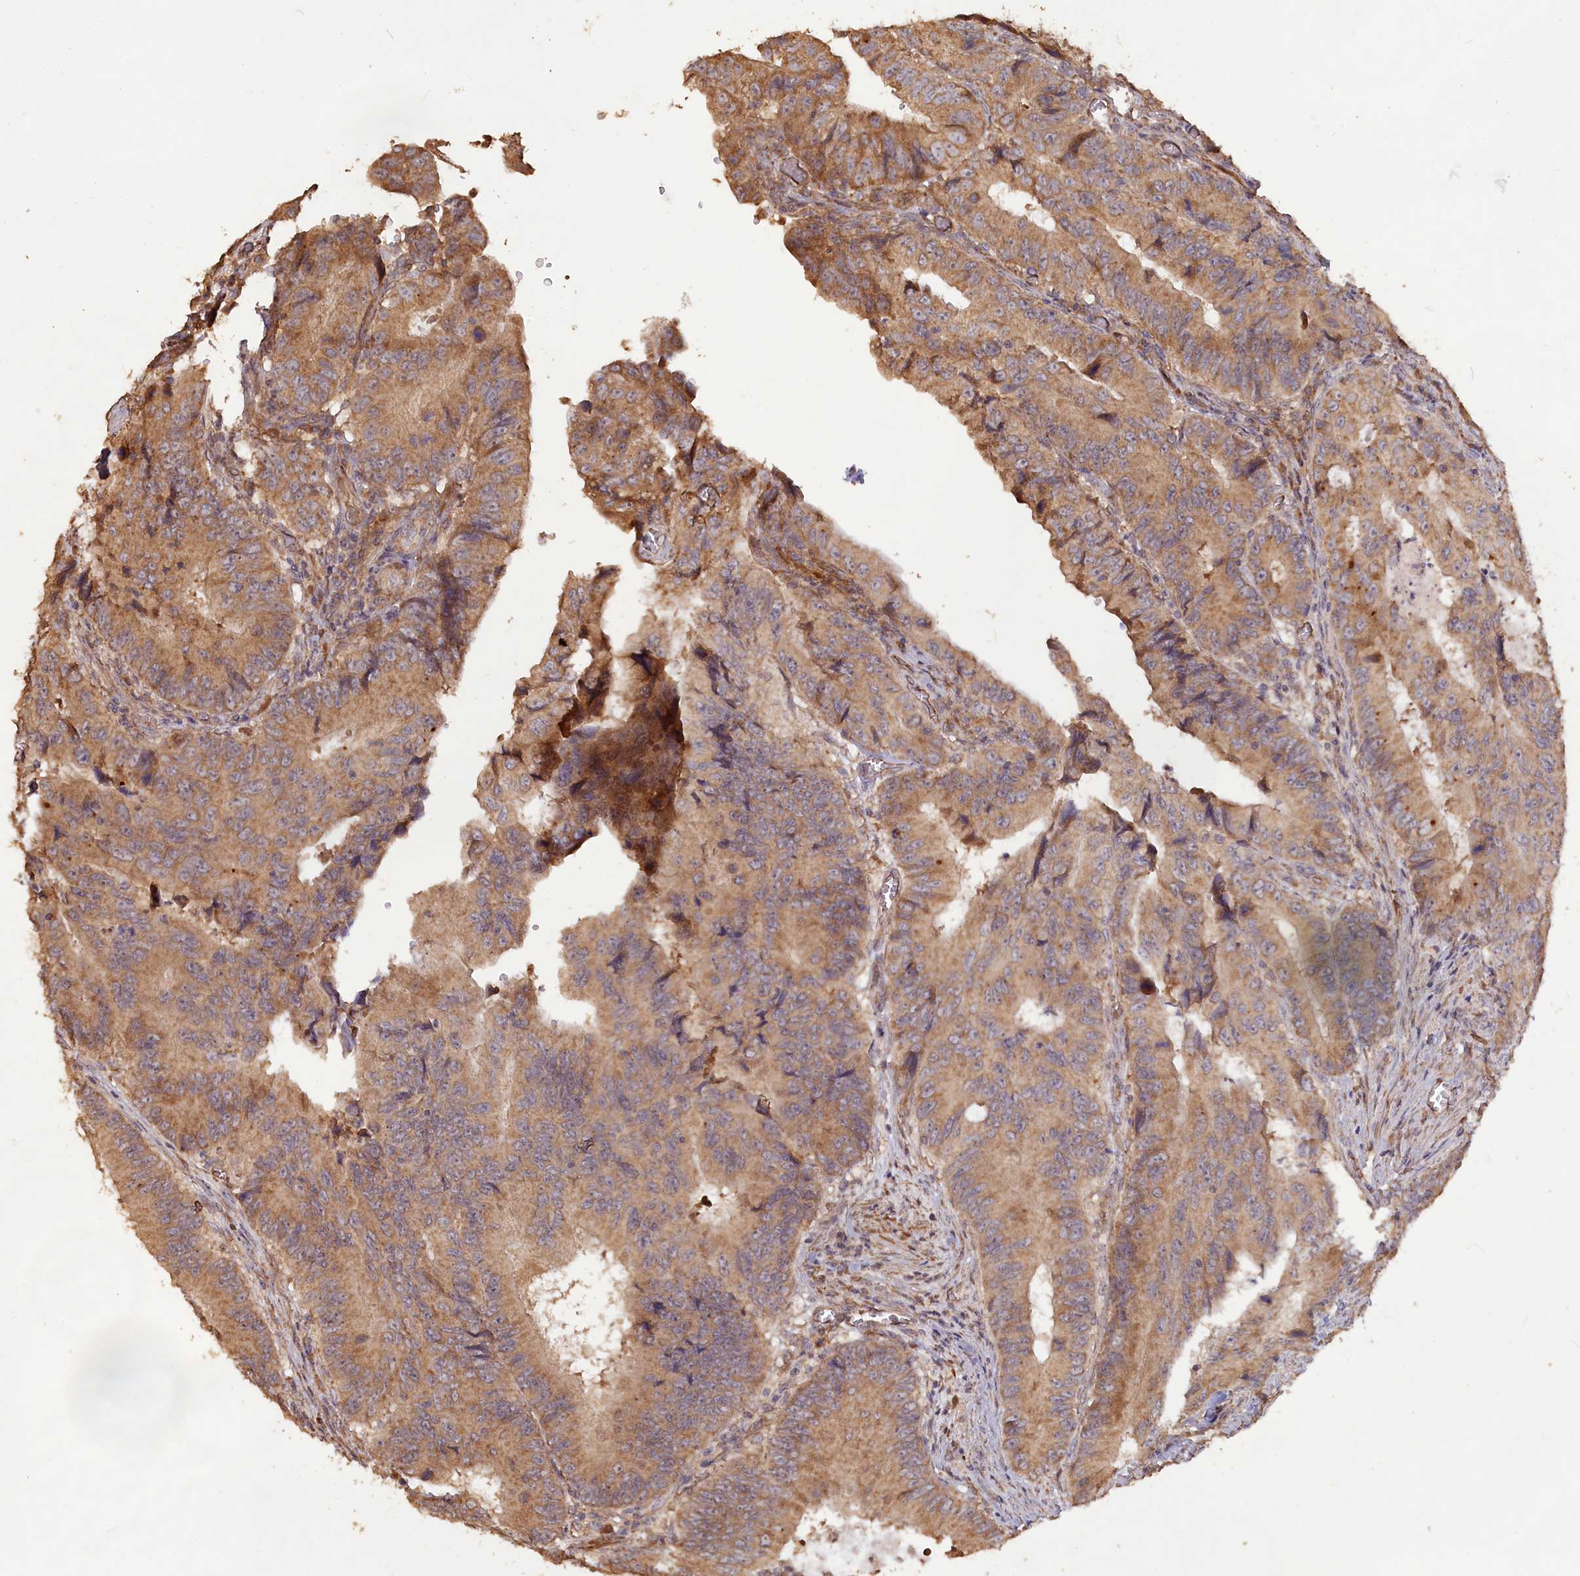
{"staining": {"intensity": "moderate", "quantity": ">75%", "location": "cytoplasmic/membranous"}, "tissue": "colorectal cancer", "cell_type": "Tumor cells", "image_type": "cancer", "snomed": [{"axis": "morphology", "description": "Adenocarcinoma, NOS"}, {"axis": "topography", "description": "Colon"}], "caption": "An image of human colorectal adenocarcinoma stained for a protein demonstrates moderate cytoplasmic/membranous brown staining in tumor cells.", "gene": "LAYN", "patient": {"sex": "male", "age": 85}}